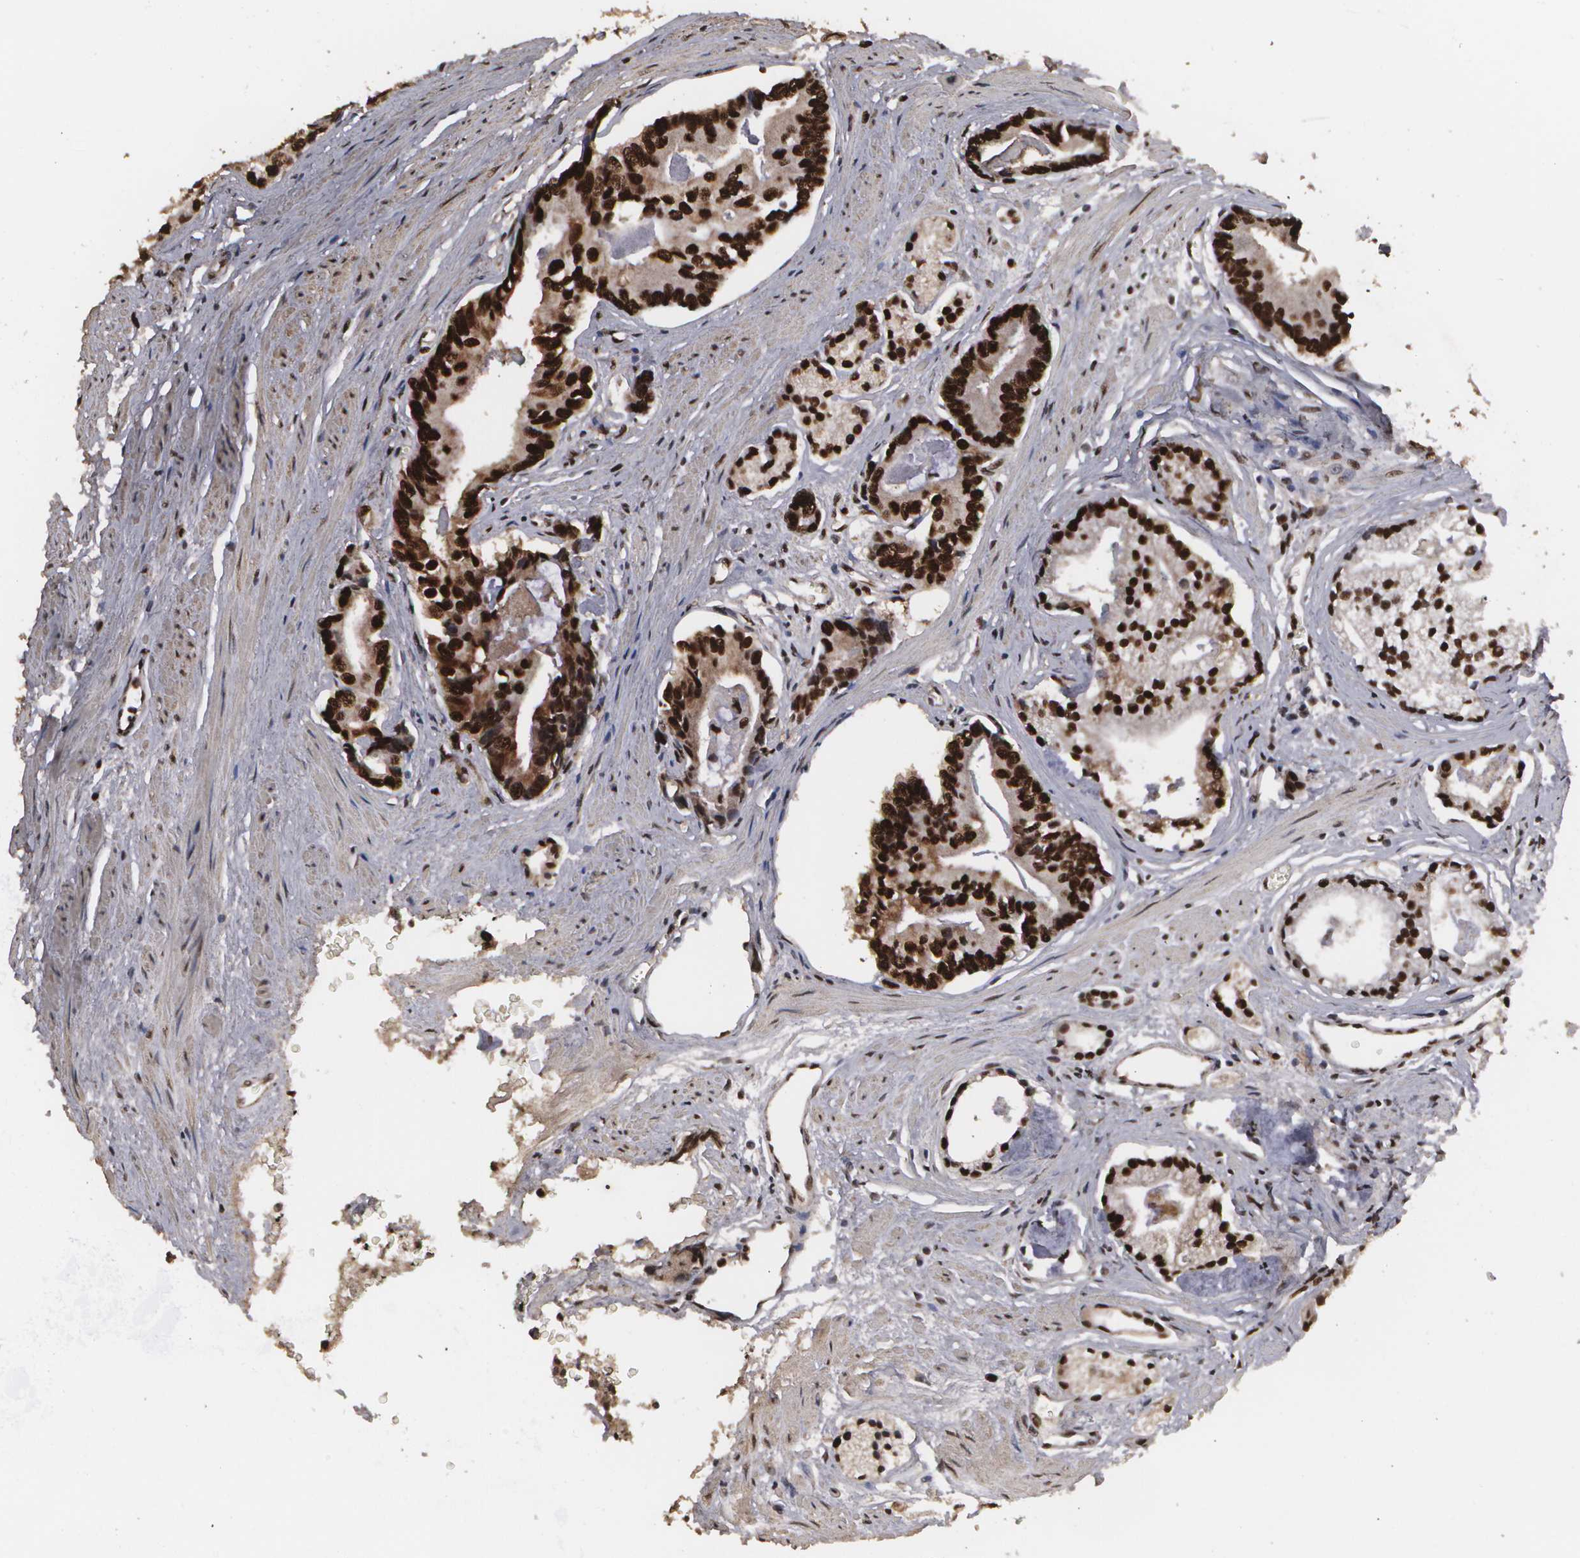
{"staining": {"intensity": "strong", "quantity": ">75%", "location": "cytoplasmic/membranous,nuclear"}, "tissue": "prostate cancer", "cell_type": "Tumor cells", "image_type": "cancer", "snomed": [{"axis": "morphology", "description": "Adenocarcinoma, High grade"}, {"axis": "topography", "description": "Prostate"}], "caption": "Strong cytoplasmic/membranous and nuclear staining for a protein is appreciated in approximately >75% of tumor cells of prostate cancer using immunohistochemistry (IHC).", "gene": "RCOR1", "patient": {"sex": "male", "age": 56}}